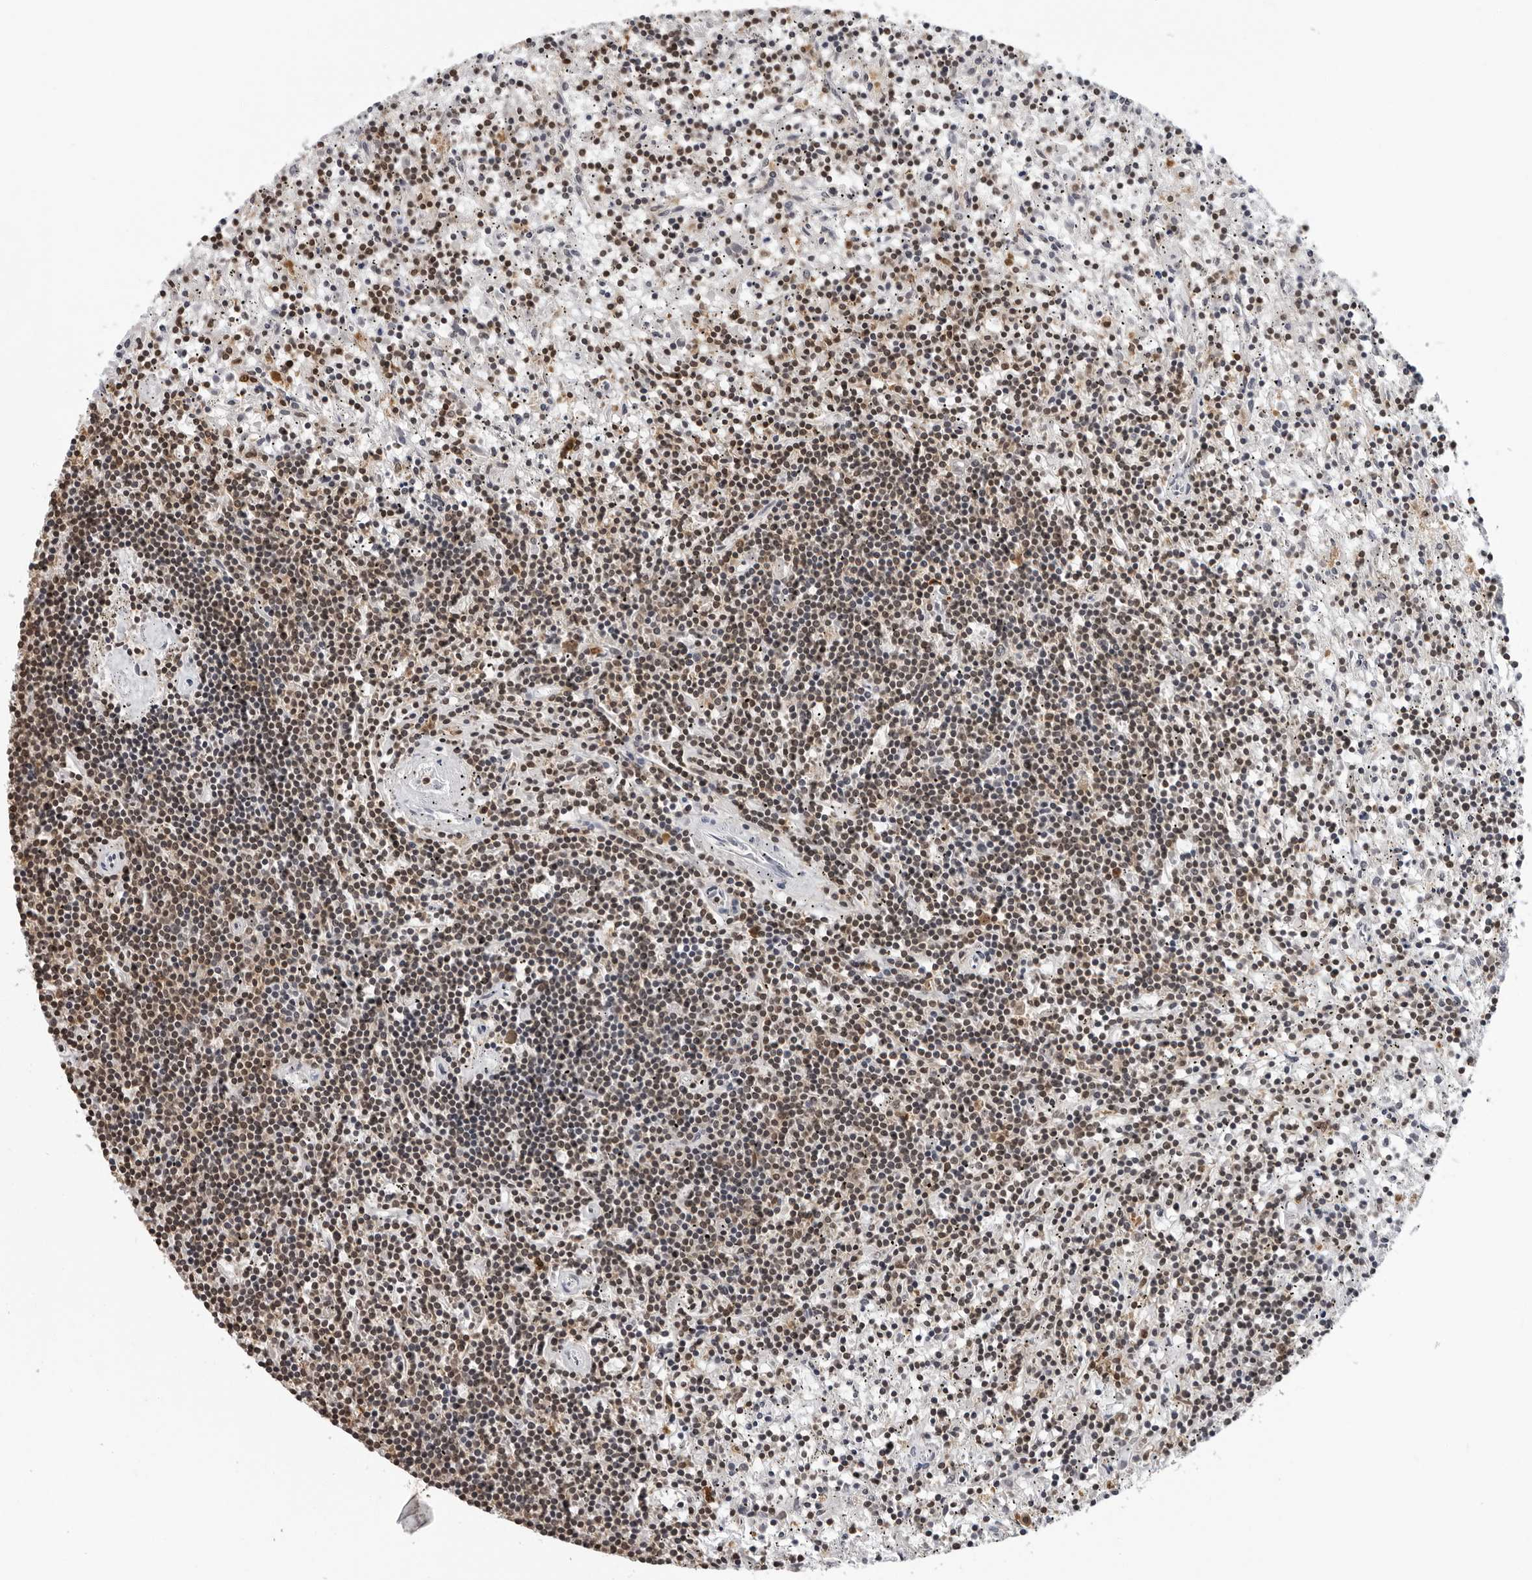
{"staining": {"intensity": "moderate", "quantity": "<25%", "location": "cytoplasmic/membranous,nuclear"}, "tissue": "lymphoma", "cell_type": "Tumor cells", "image_type": "cancer", "snomed": [{"axis": "morphology", "description": "Malignant lymphoma, non-Hodgkin's type, Low grade"}, {"axis": "topography", "description": "Spleen"}], "caption": "IHC of human lymphoma exhibits low levels of moderate cytoplasmic/membranous and nuclear positivity in approximately <25% of tumor cells.", "gene": "HSPH1", "patient": {"sex": "male", "age": 76}}